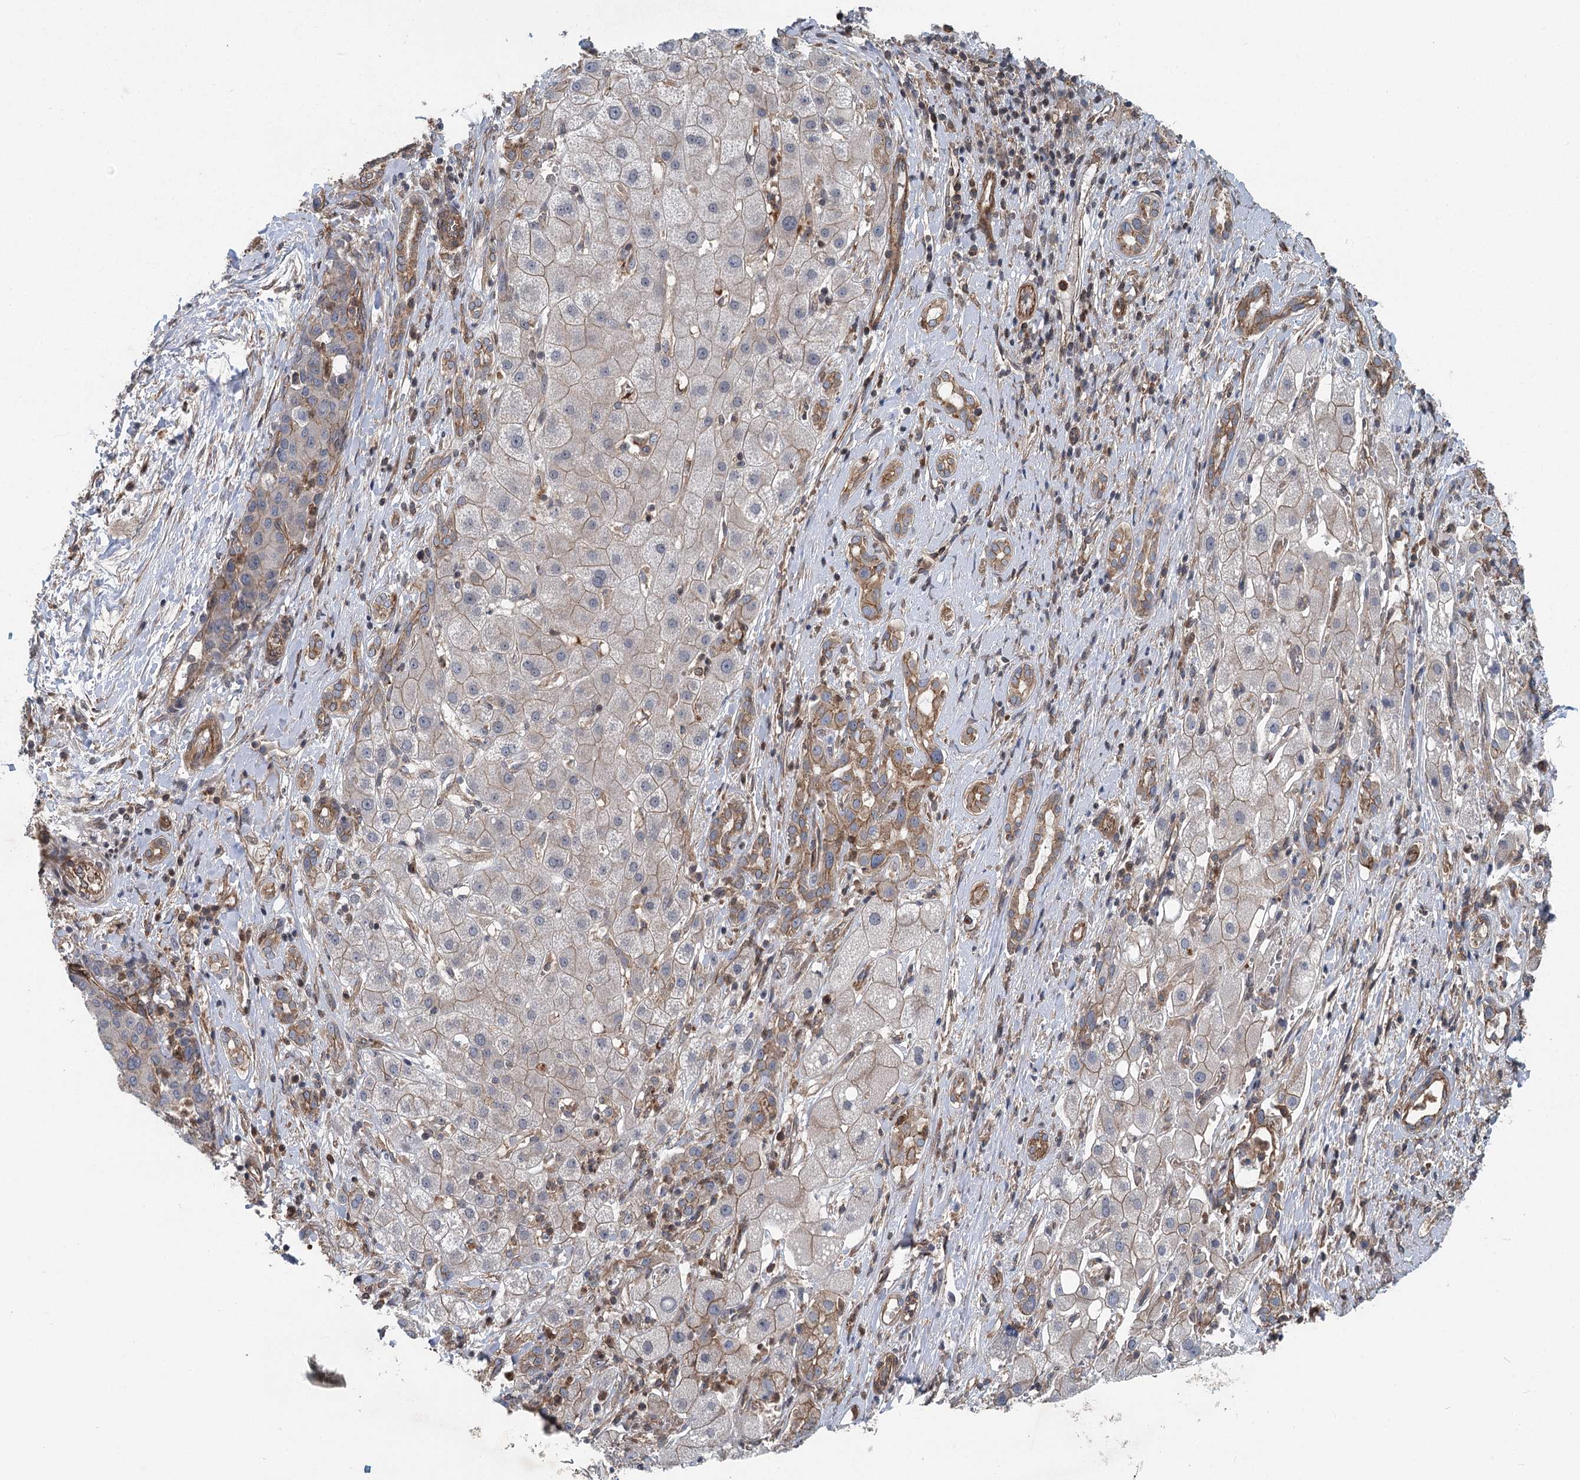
{"staining": {"intensity": "weak", "quantity": ">75%", "location": "cytoplasmic/membranous"}, "tissue": "liver cancer", "cell_type": "Tumor cells", "image_type": "cancer", "snomed": [{"axis": "morphology", "description": "Carcinoma, Hepatocellular, NOS"}, {"axis": "topography", "description": "Liver"}], "caption": "Tumor cells exhibit weak cytoplasmic/membranous staining in approximately >75% of cells in liver cancer (hepatocellular carcinoma).", "gene": "IQSEC1", "patient": {"sex": "male", "age": 65}}